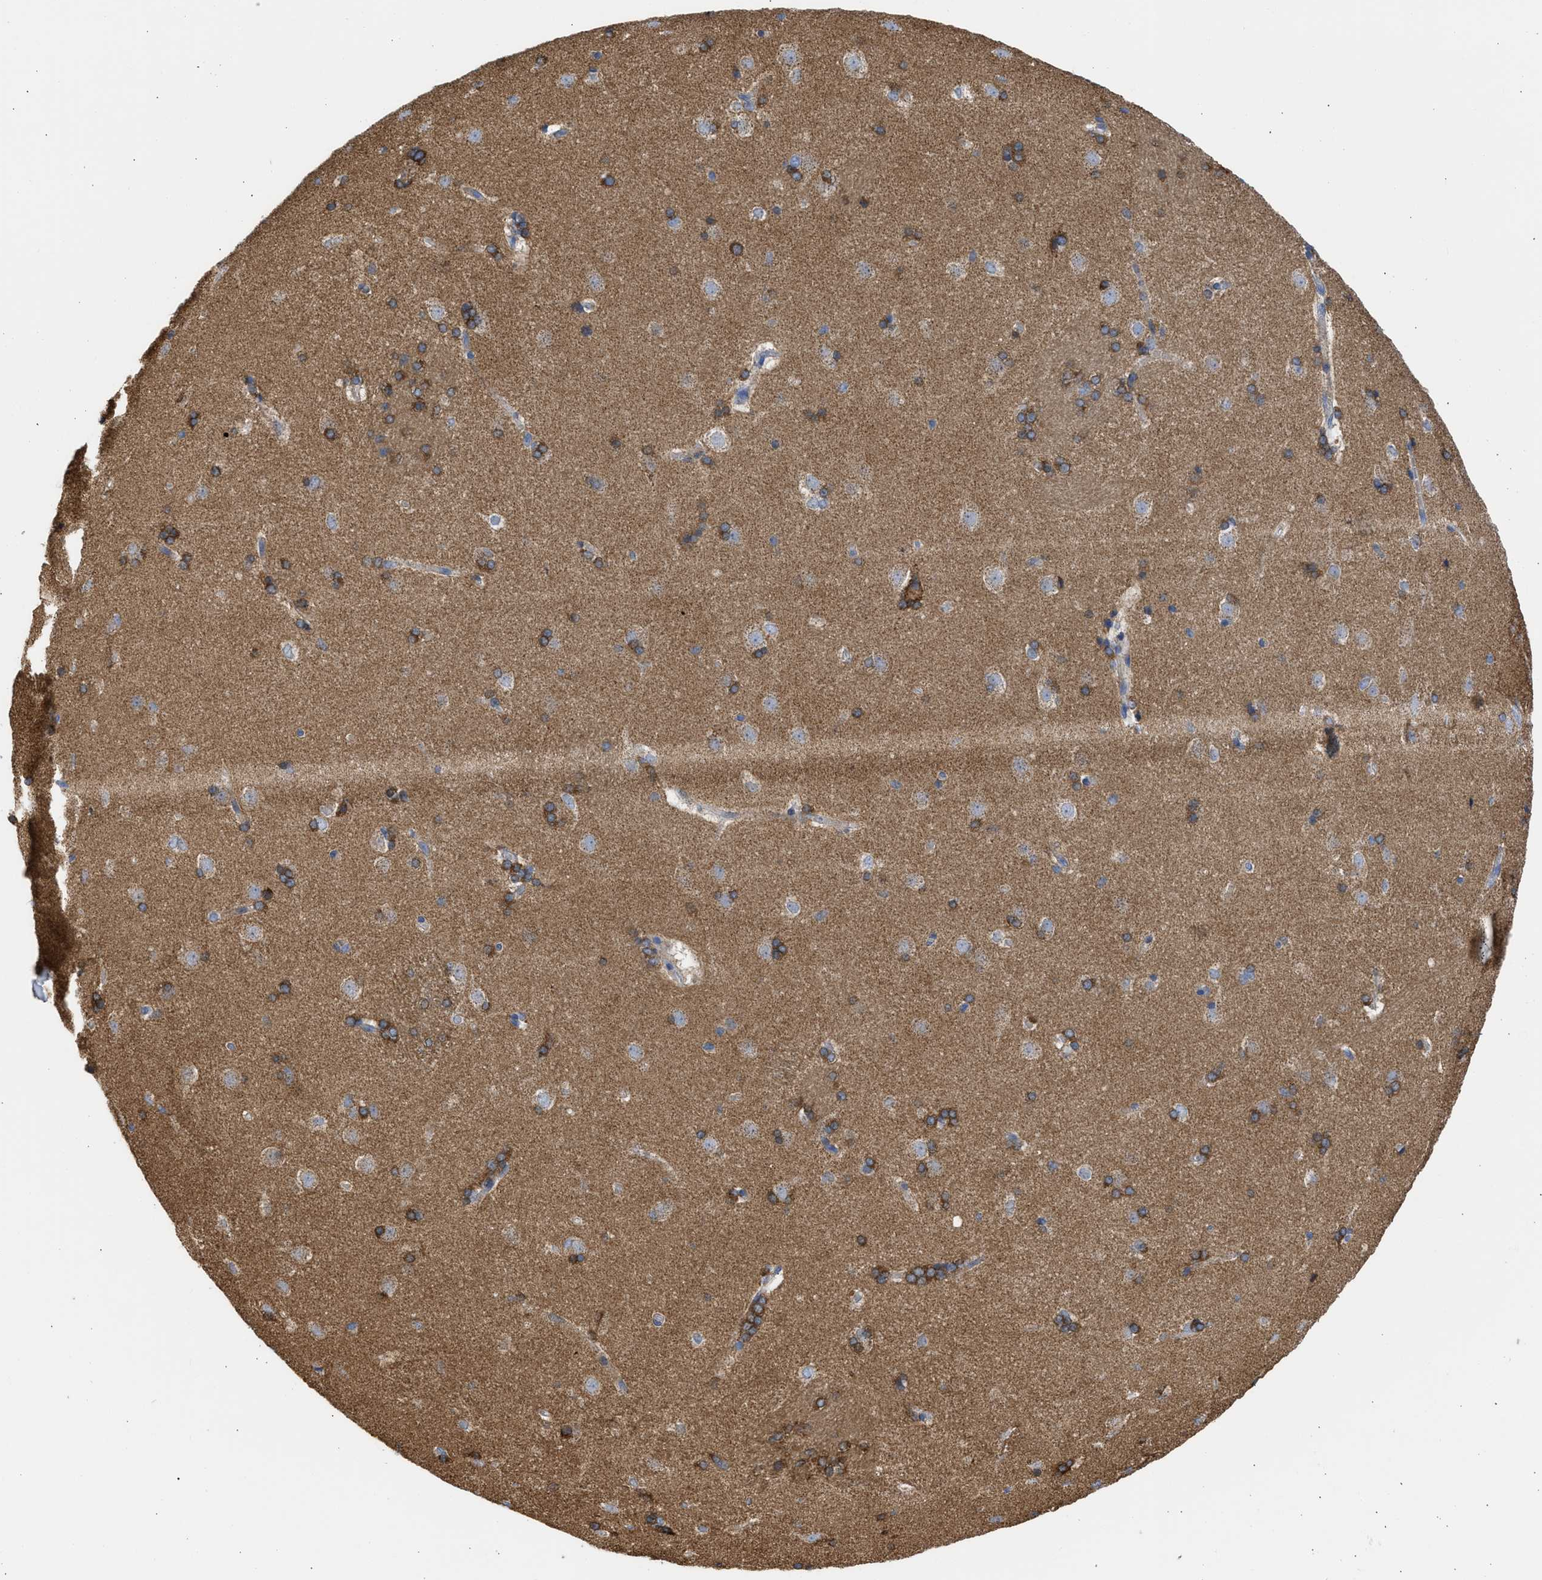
{"staining": {"intensity": "strong", "quantity": "25%-75%", "location": "cytoplasmic/membranous"}, "tissue": "caudate", "cell_type": "Glial cells", "image_type": "normal", "snomed": [{"axis": "morphology", "description": "Normal tissue, NOS"}, {"axis": "topography", "description": "Lateral ventricle wall"}], "caption": "Immunohistochemistry (IHC) histopathology image of benign caudate stained for a protein (brown), which reveals high levels of strong cytoplasmic/membranous expression in about 25%-75% of glial cells.", "gene": "BTG3", "patient": {"sex": "female", "age": 19}}